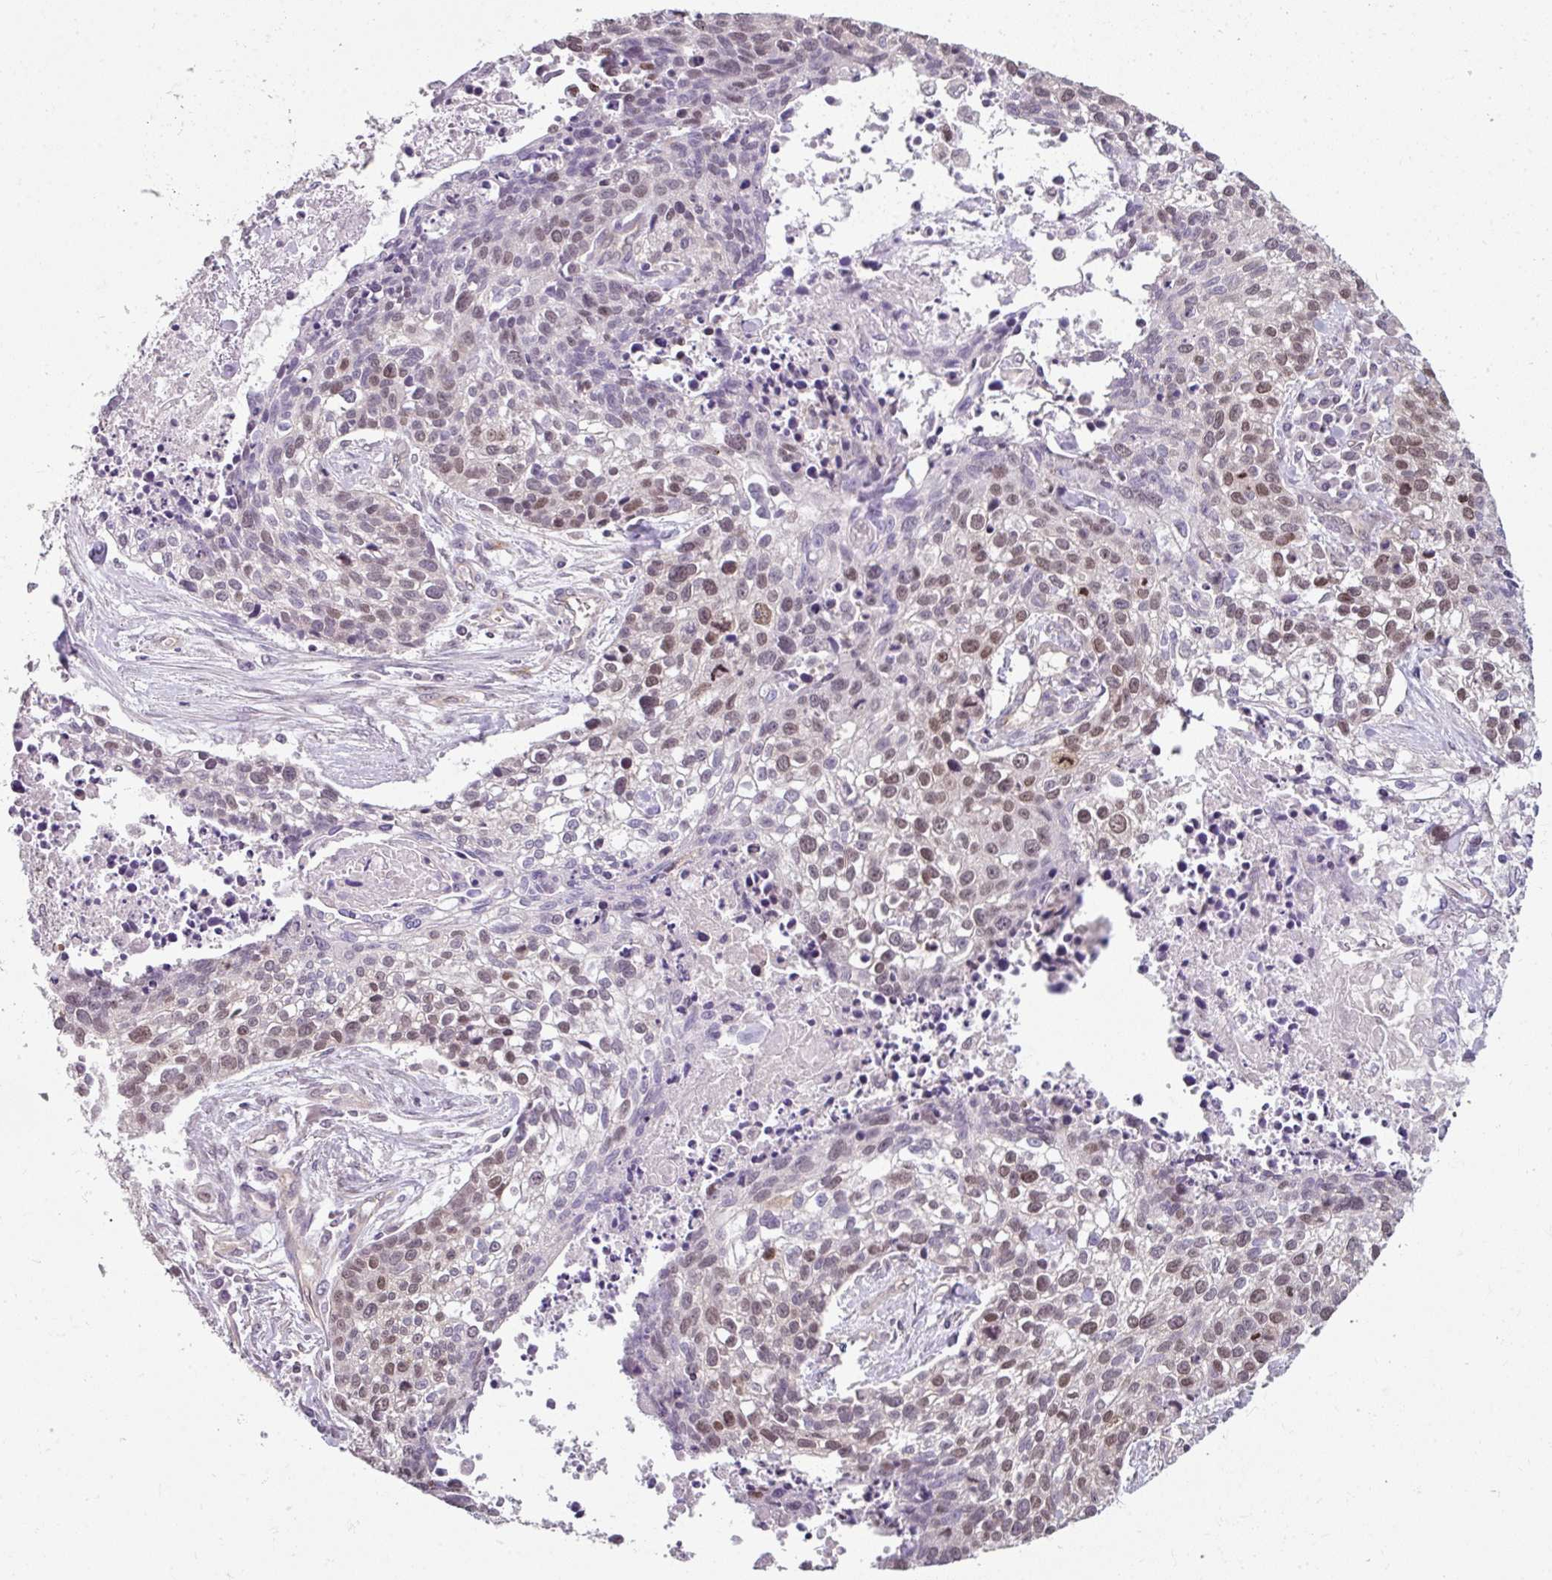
{"staining": {"intensity": "moderate", "quantity": "<25%", "location": "nuclear"}, "tissue": "lung cancer", "cell_type": "Tumor cells", "image_type": "cancer", "snomed": [{"axis": "morphology", "description": "Squamous cell carcinoma, NOS"}, {"axis": "topography", "description": "Lung"}], "caption": "Human lung cancer stained with a protein marker reveals moderate staining in tumor cells.", "gene": "C19orf33", "patient": {"sex": "male", "age": 74}}